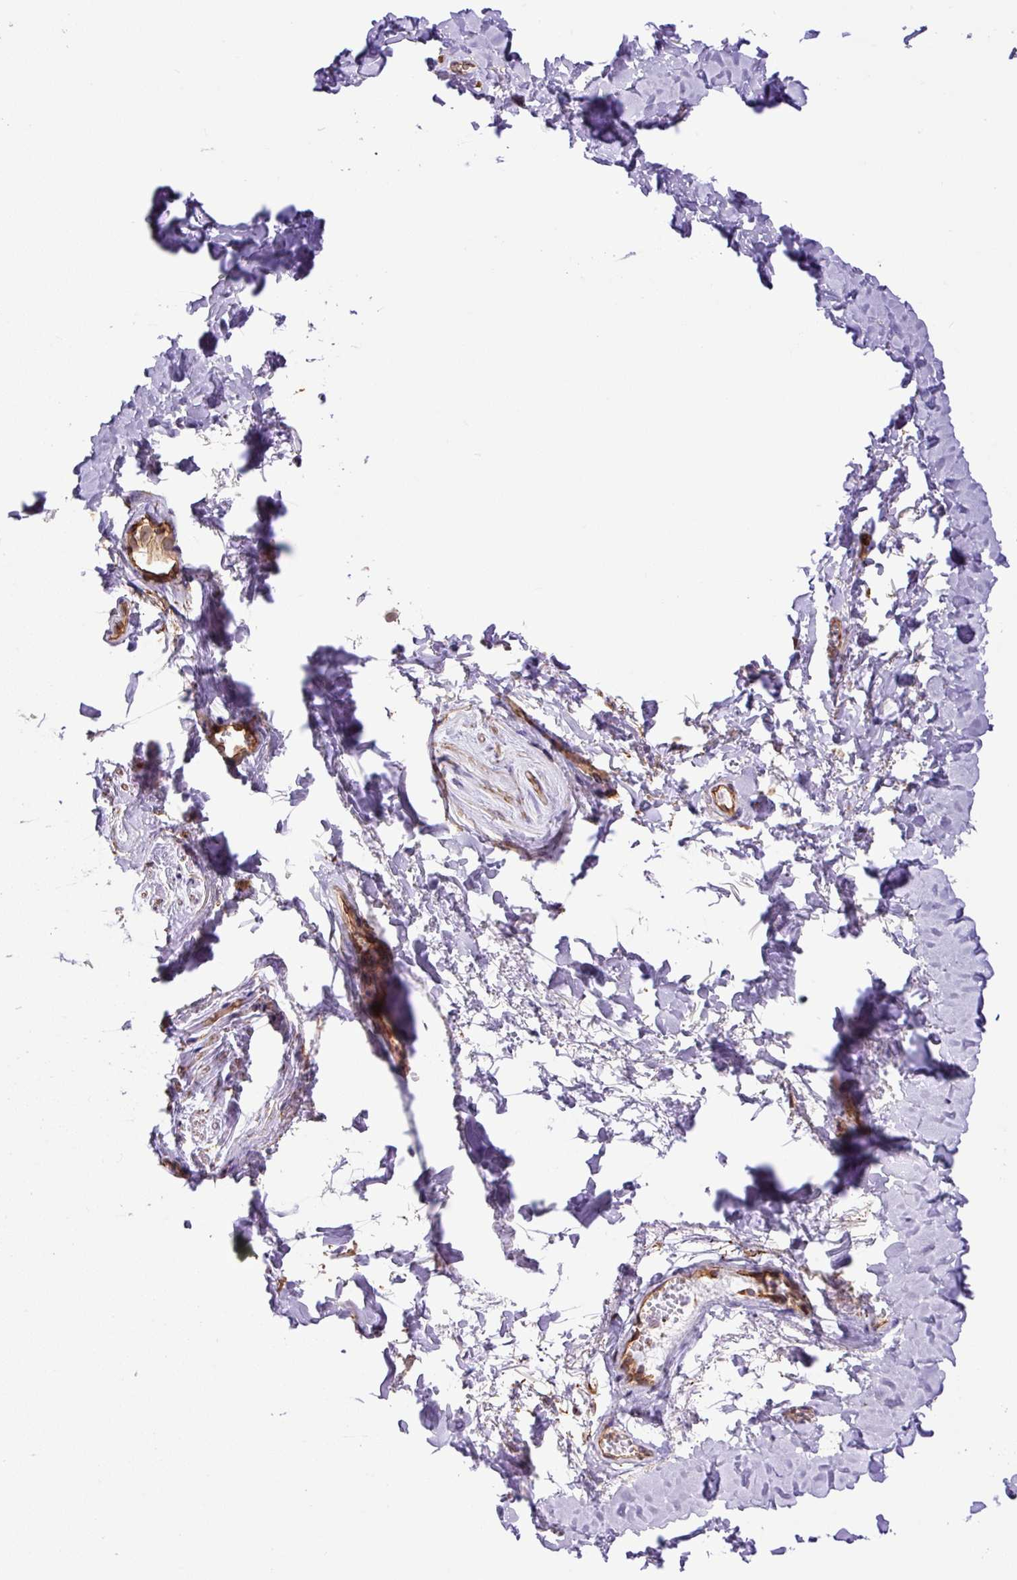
{"staining": {"intensity": "negative", "quantity": "none", "location": "none"}, "tissue": "adipose tissue", "cell_type": "Adipocytes", "image_type": "normal", "snomed": [{"axis": "morphology", "description": "Normal tissue, NOS"}, {"axis": "topography", "description": "Vulva"}, {"axis": "topography", "description": "Vagina"}, {"axis": "topography", "description": "Peripheral nerve tissue"}], "caption": "DAB immunohistochemical staining of unremarkable adipose tissue demonstrates no significant staining in adipocytes.", "gene": "MYO5C", "patient": {"sex": "female", "age": 66}}